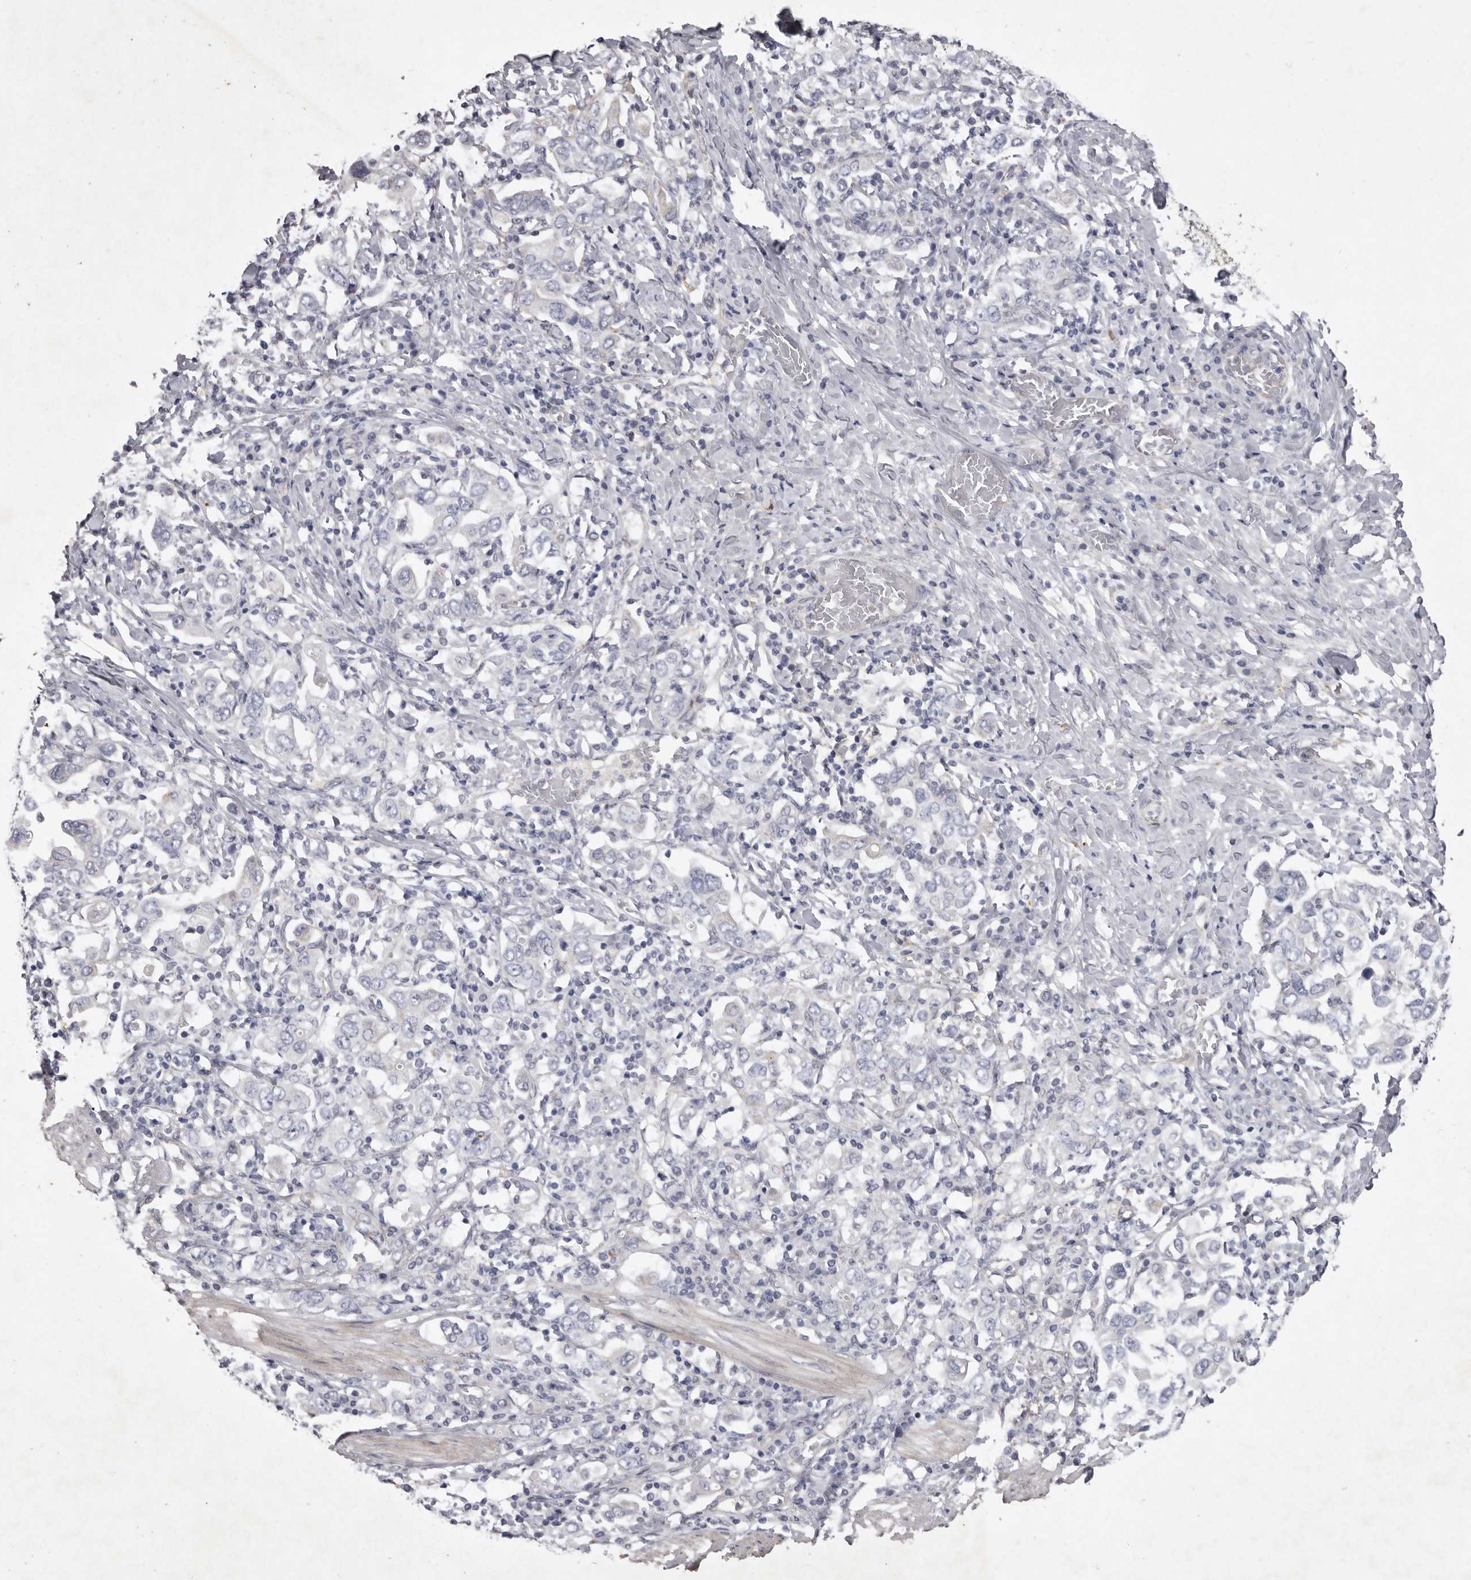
{"staining": {"intensity": "negative", "quantity": "none", "location": "none"}, "tissue": "stomach cancer", "cell_type": "Tumor cells", "image_type": "cancer", "snomed": [{"axis": "morphology", "description": "Adenocarcinoma, NOS"}, {"axis": "topography", "description": "Stomach, upper"}], "caption": "Adenocarcinoma (stomach) was stained to show a protein in brown. There is no significant positivity in tumor cells.", "gene": "NKAIN4", "patient": {"sex": "male", "age": 62}}